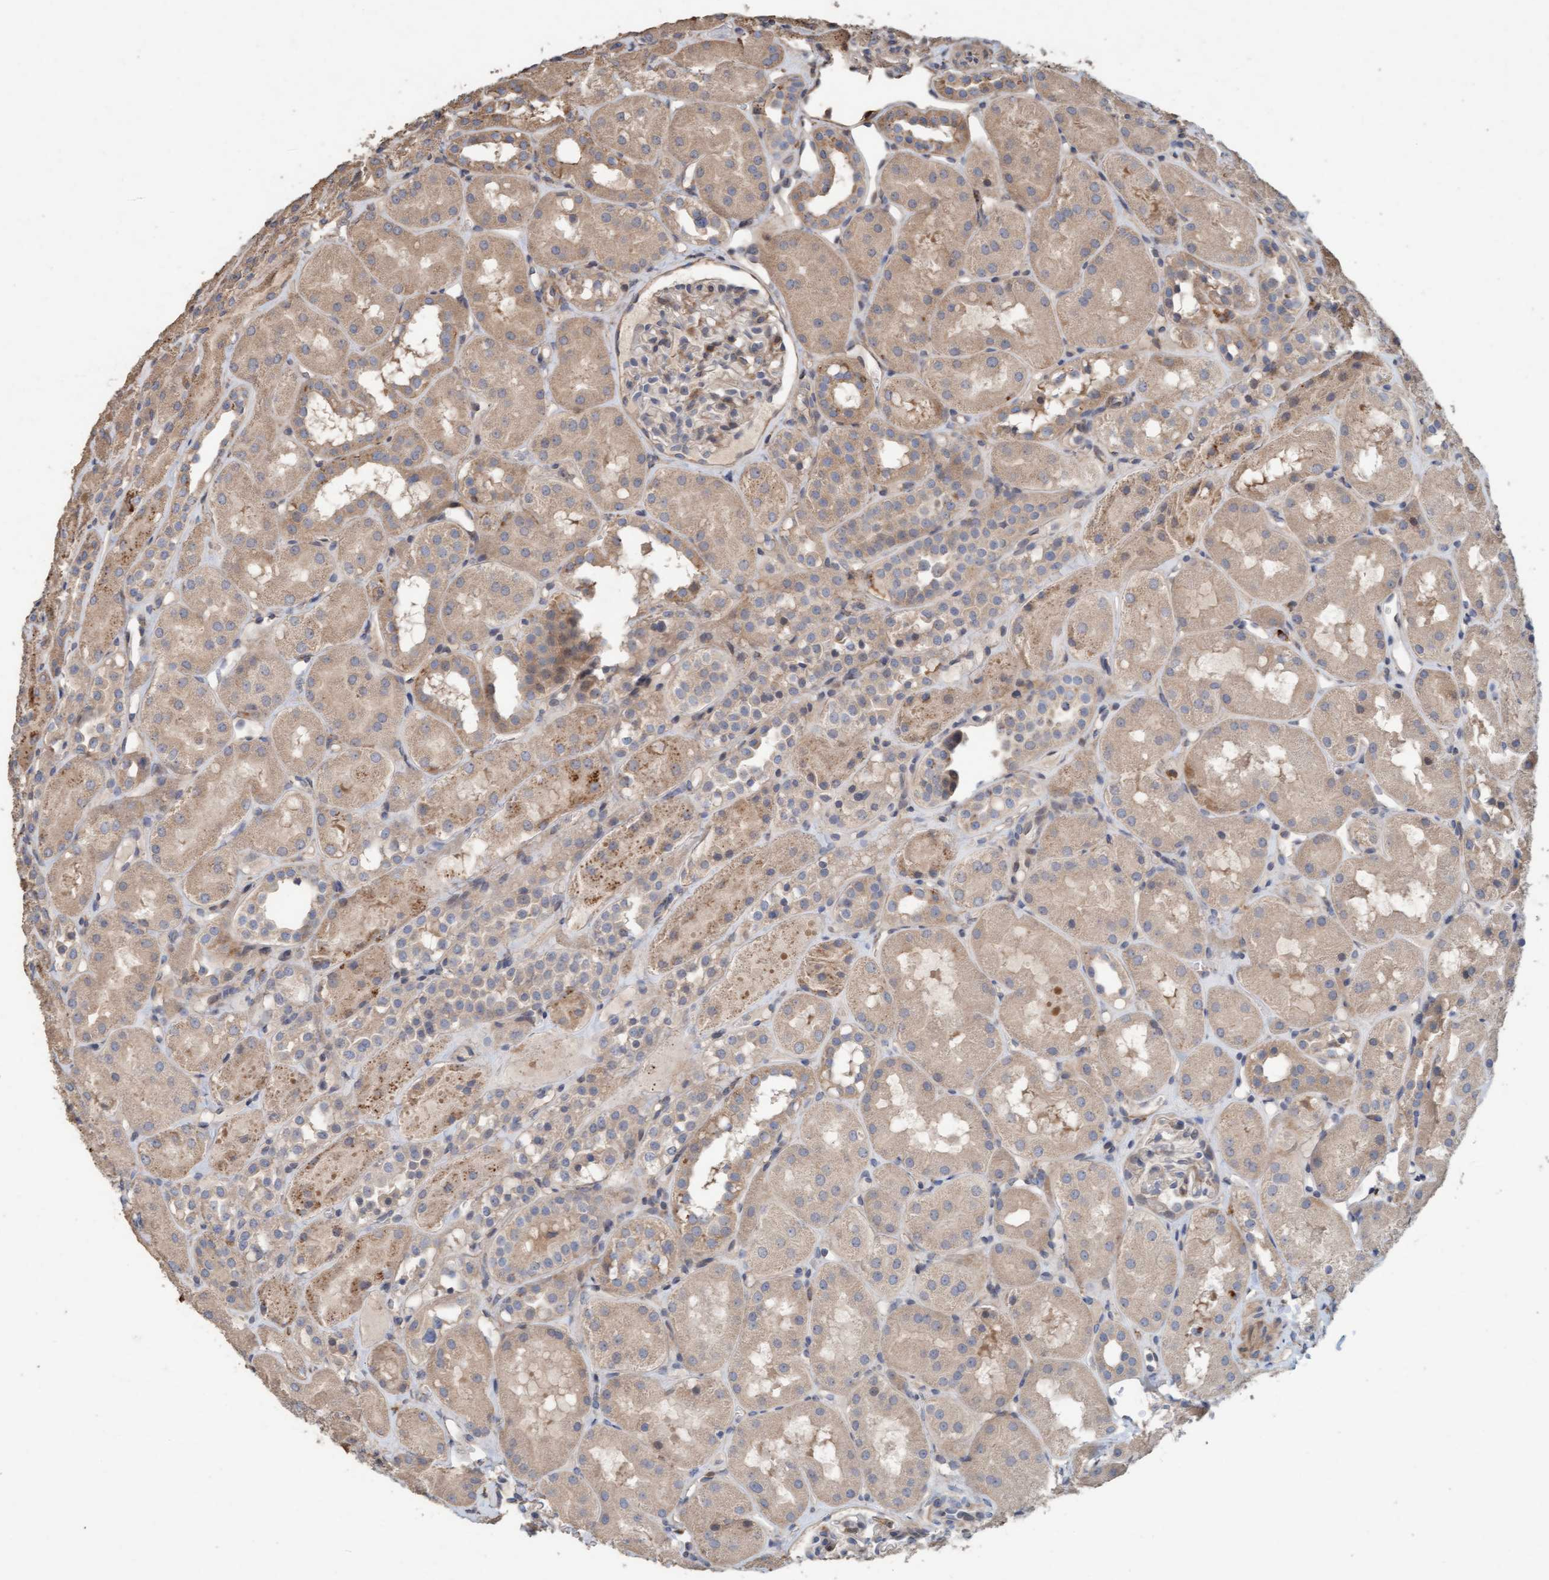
{"staining": {"intensity": "weak", "quantity": "25%-75%", "location": "cytoplasmic/membranous"}, "tissue": "kidney", "cell_type": "Cells in glomeruli", "image_type": "normal", "snomed": [{"axis": "morphology", "description": "Normal tissue, NOS"}, {"axis": "topography", "description": "Kidney"}], "caption": "Immunohistochemistry of unremarkable kidney demonstrates low levels of weak cytoplasmic/membranous staining in about 25%-75% of cells in glomeruli.", "gene": "LONRF1", "patient": {"sex": "male", "age": 16}}